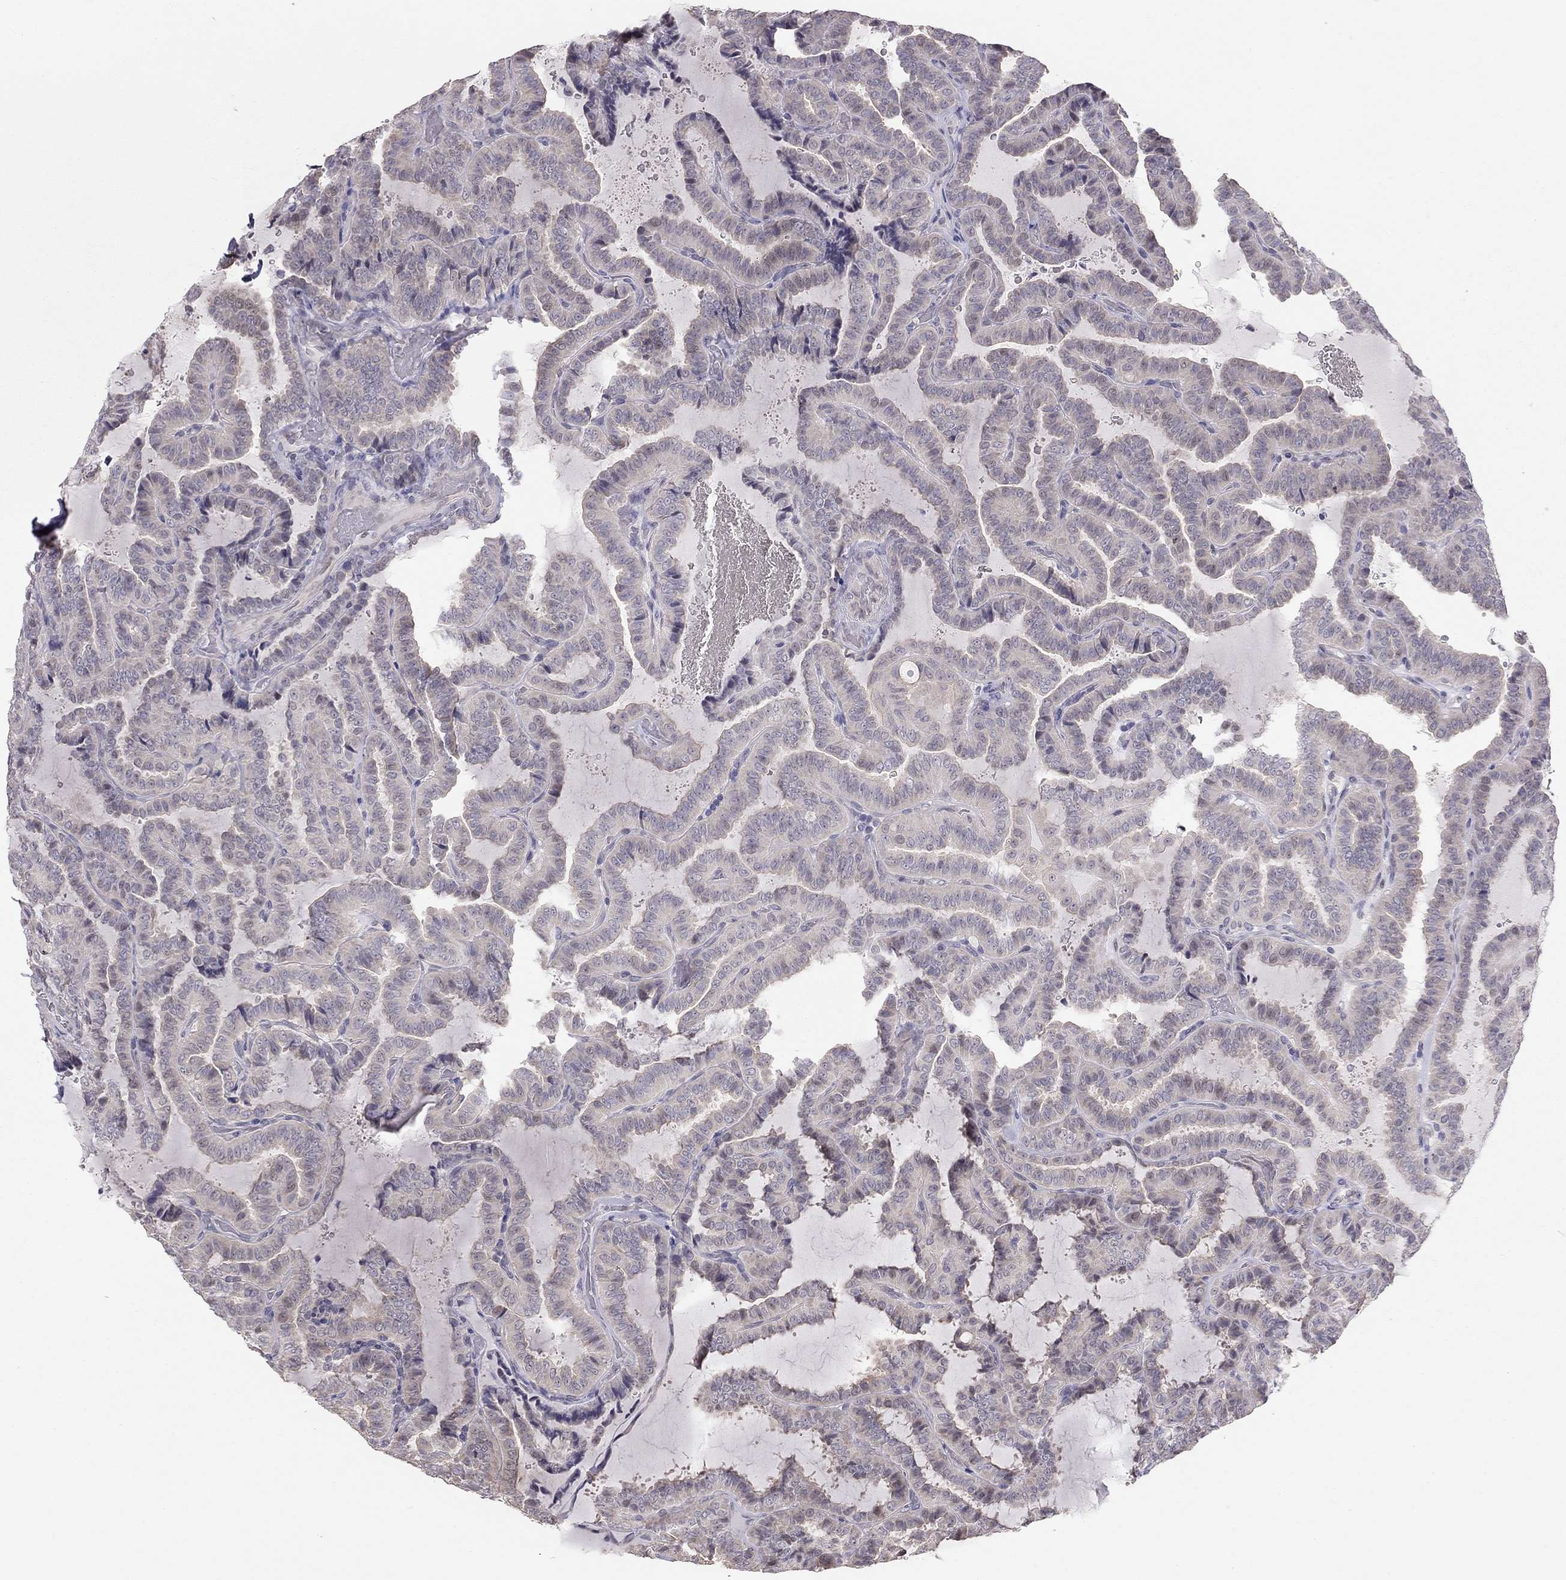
{"staining": {"intensity": "negative", "quantity": "none", "location": "none"}, "tissue": "thyroid cancer", "cell_type": "Tumor cells", "image_type": "cancer", "snomed": [{"axis": "morphology", "description": "Papillary adenocarcinoma, NOS"}, {"axis": "topography", "description": "Thyroid gland"}], "caption": "A histopathology image of thyroid cancer (papillary adenocarcinoma) stained for a protein demonstrates no brown staining in tumor cells.", "gene": "HSF2BP", "patient": {"sex": "female", "age": 39}}